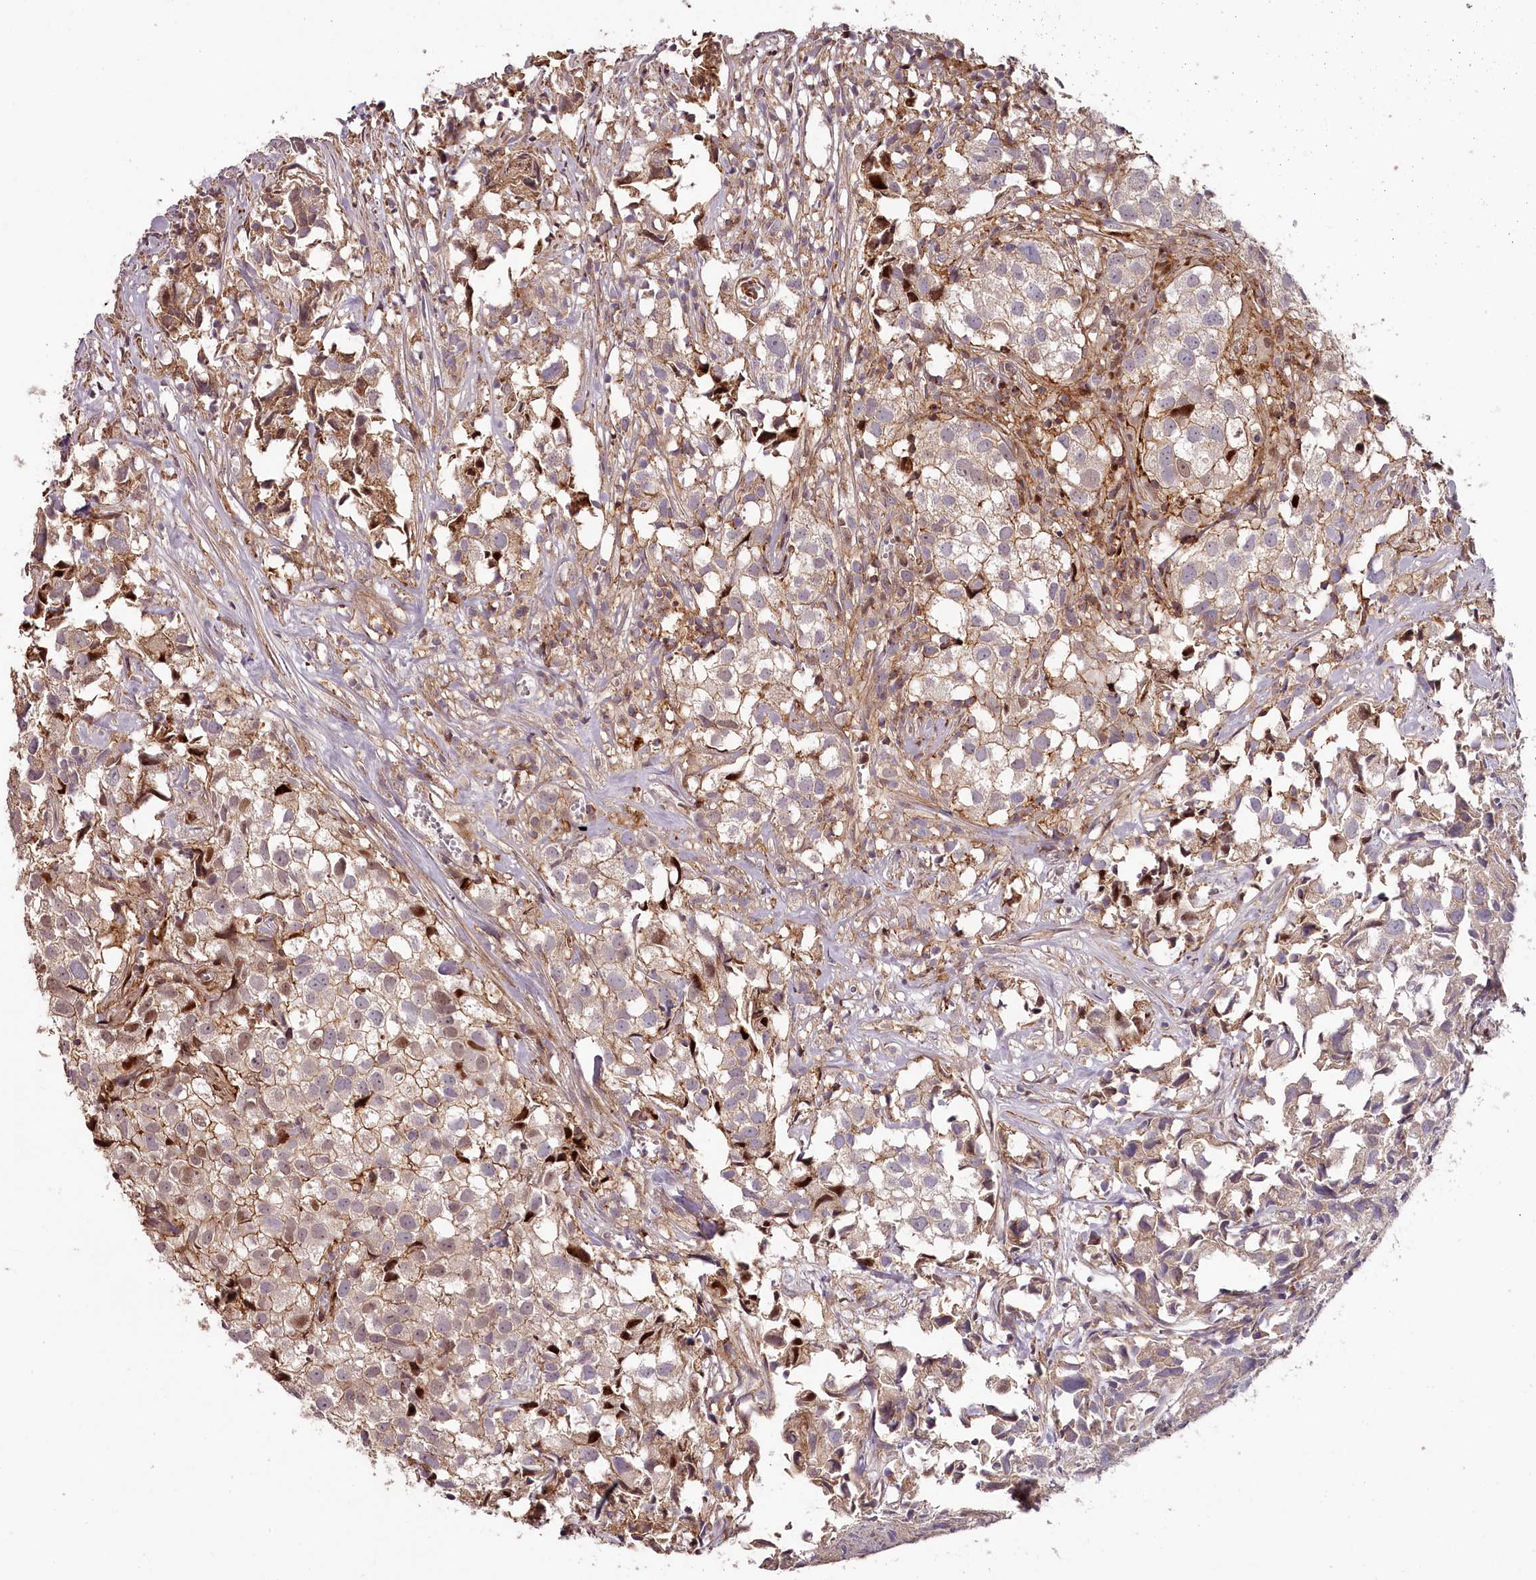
{"staining": {"intensity": "weak", "quantity": "<25%", "location": "cytoplasmic/membranous"}, "tissue": "urothelial cancer", "cell_type": "Tumor cells", "image_type": "cancer", "snomed": [{"axis": "morphology", "description": "Urothelial carcinoma, High grade"}, {"axis": "topography", "description": "Urinary bladder"}], "caption": "Immunohistochemistry (IHC) of human urothelial cancer exhibits no expression in tumor cells.", "gene": "KIF14", "patient": {"sex": "female", "age": 75}}